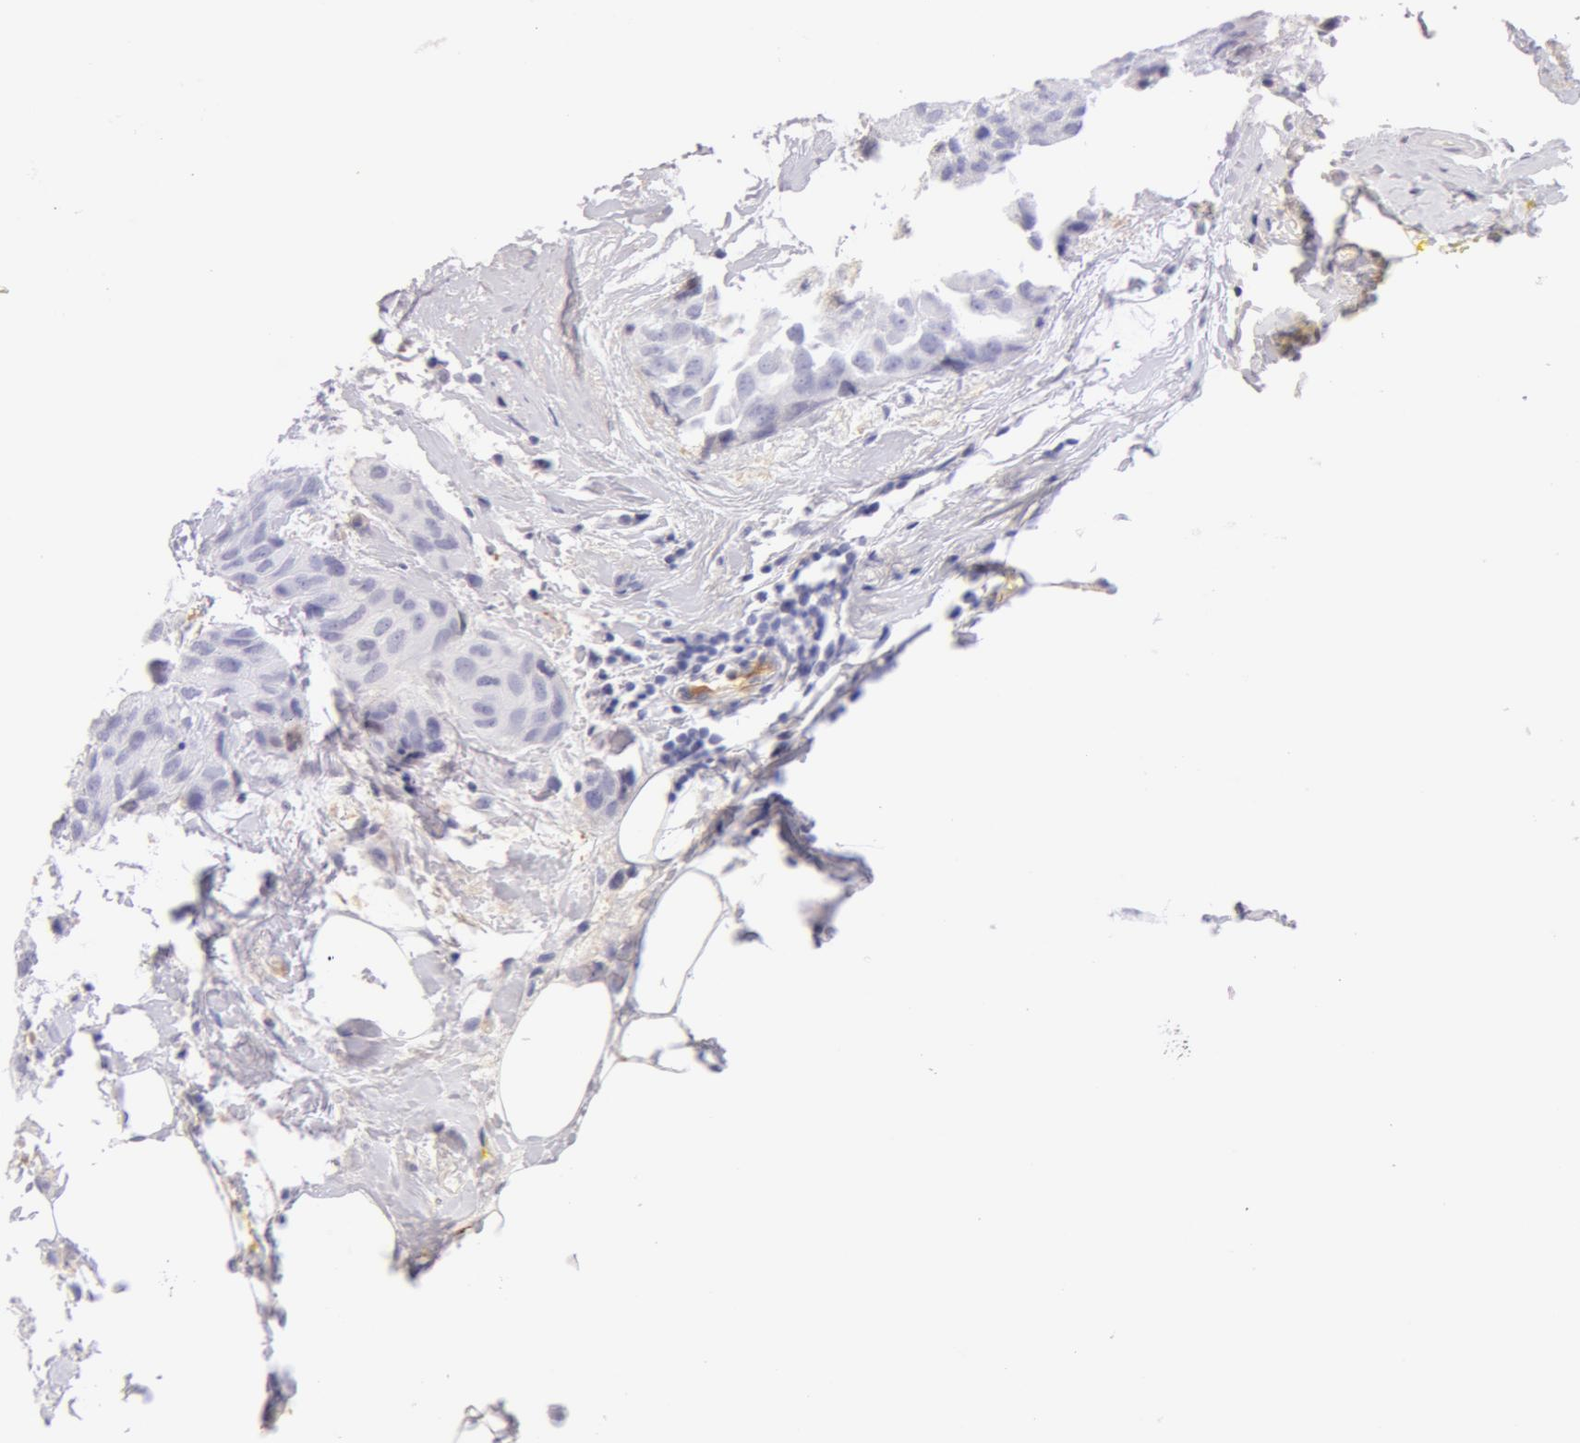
{"staining": {"intensity": "negative", "quantity": "none", "location": "none"}, "tissue": "breast cancer", "cell_type": "Tumor cells", "image_type": "cancer", "snomed": [{"axis": "morphology", "description": "Duct carcinoma"}, {"axis": "topography", "description": "Breast"}], "caption": "The immunohistochemistry (IHC) image has no significant expression in tumor cells of breast cancer tissue.", "gene": "AHSG", "patient": {"sex": "female", "age": 68}}